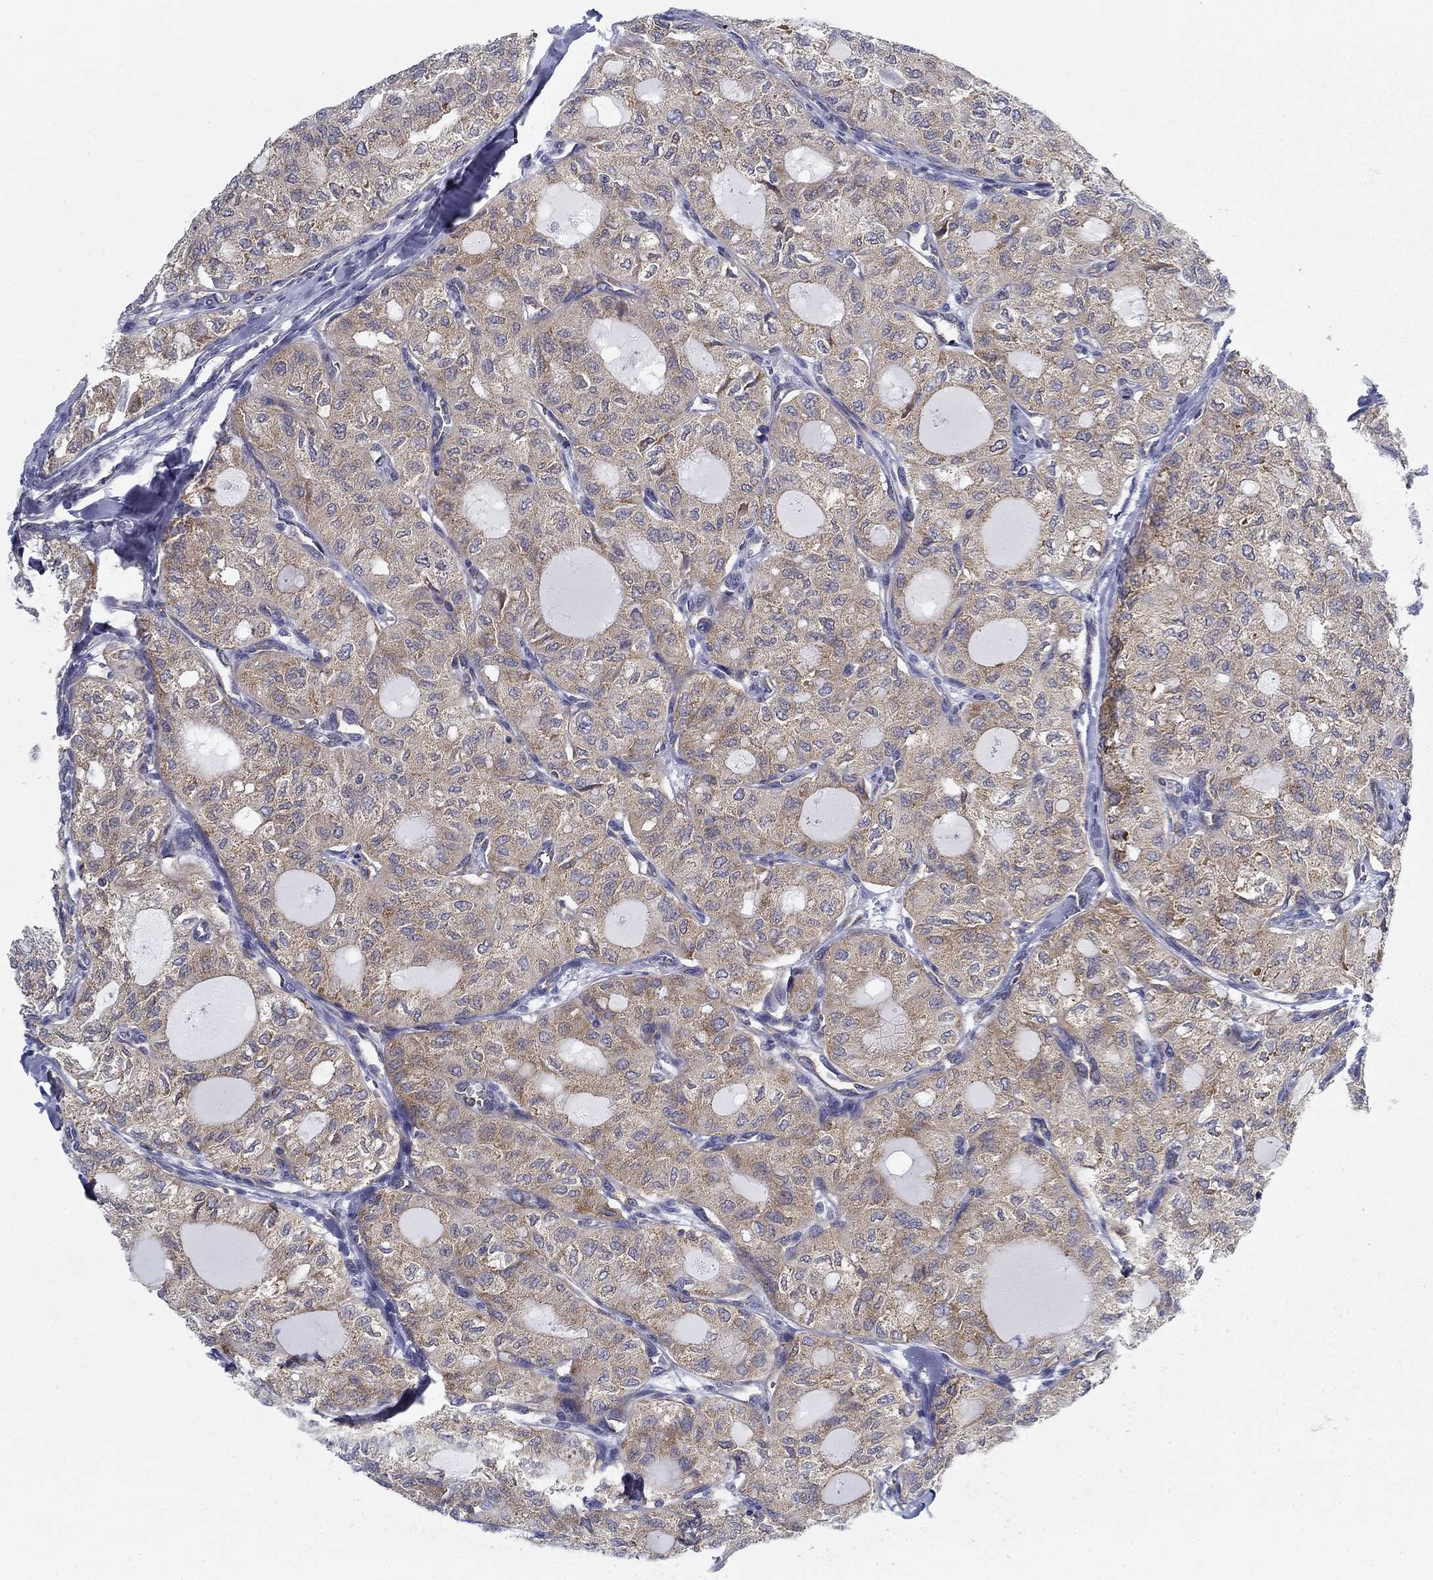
{"staining": {"intensity": "moderate", "quantity": "25%-75%", "location": "cytoplasmic/membranous"}, "tissue": "thyroid cancer", "cell_type": "Tumor cells", "image_type": "cancer", "snomed": [{"axis": "morphology", "description": "Follicular adenoma carcinoma, NOS"}, {"axis": "topography", "description": "Thyroid gland"}], "caption": "DAB (3,3'-diaminobenzidine) immunohistochemical staining of thyroid cancer exhibits moderate cytoplasmic/membranous protein staining in about 25%-75% of tumor cells.", "gene": "FXR1", "patient": {"sex": "male", "age": 75}}